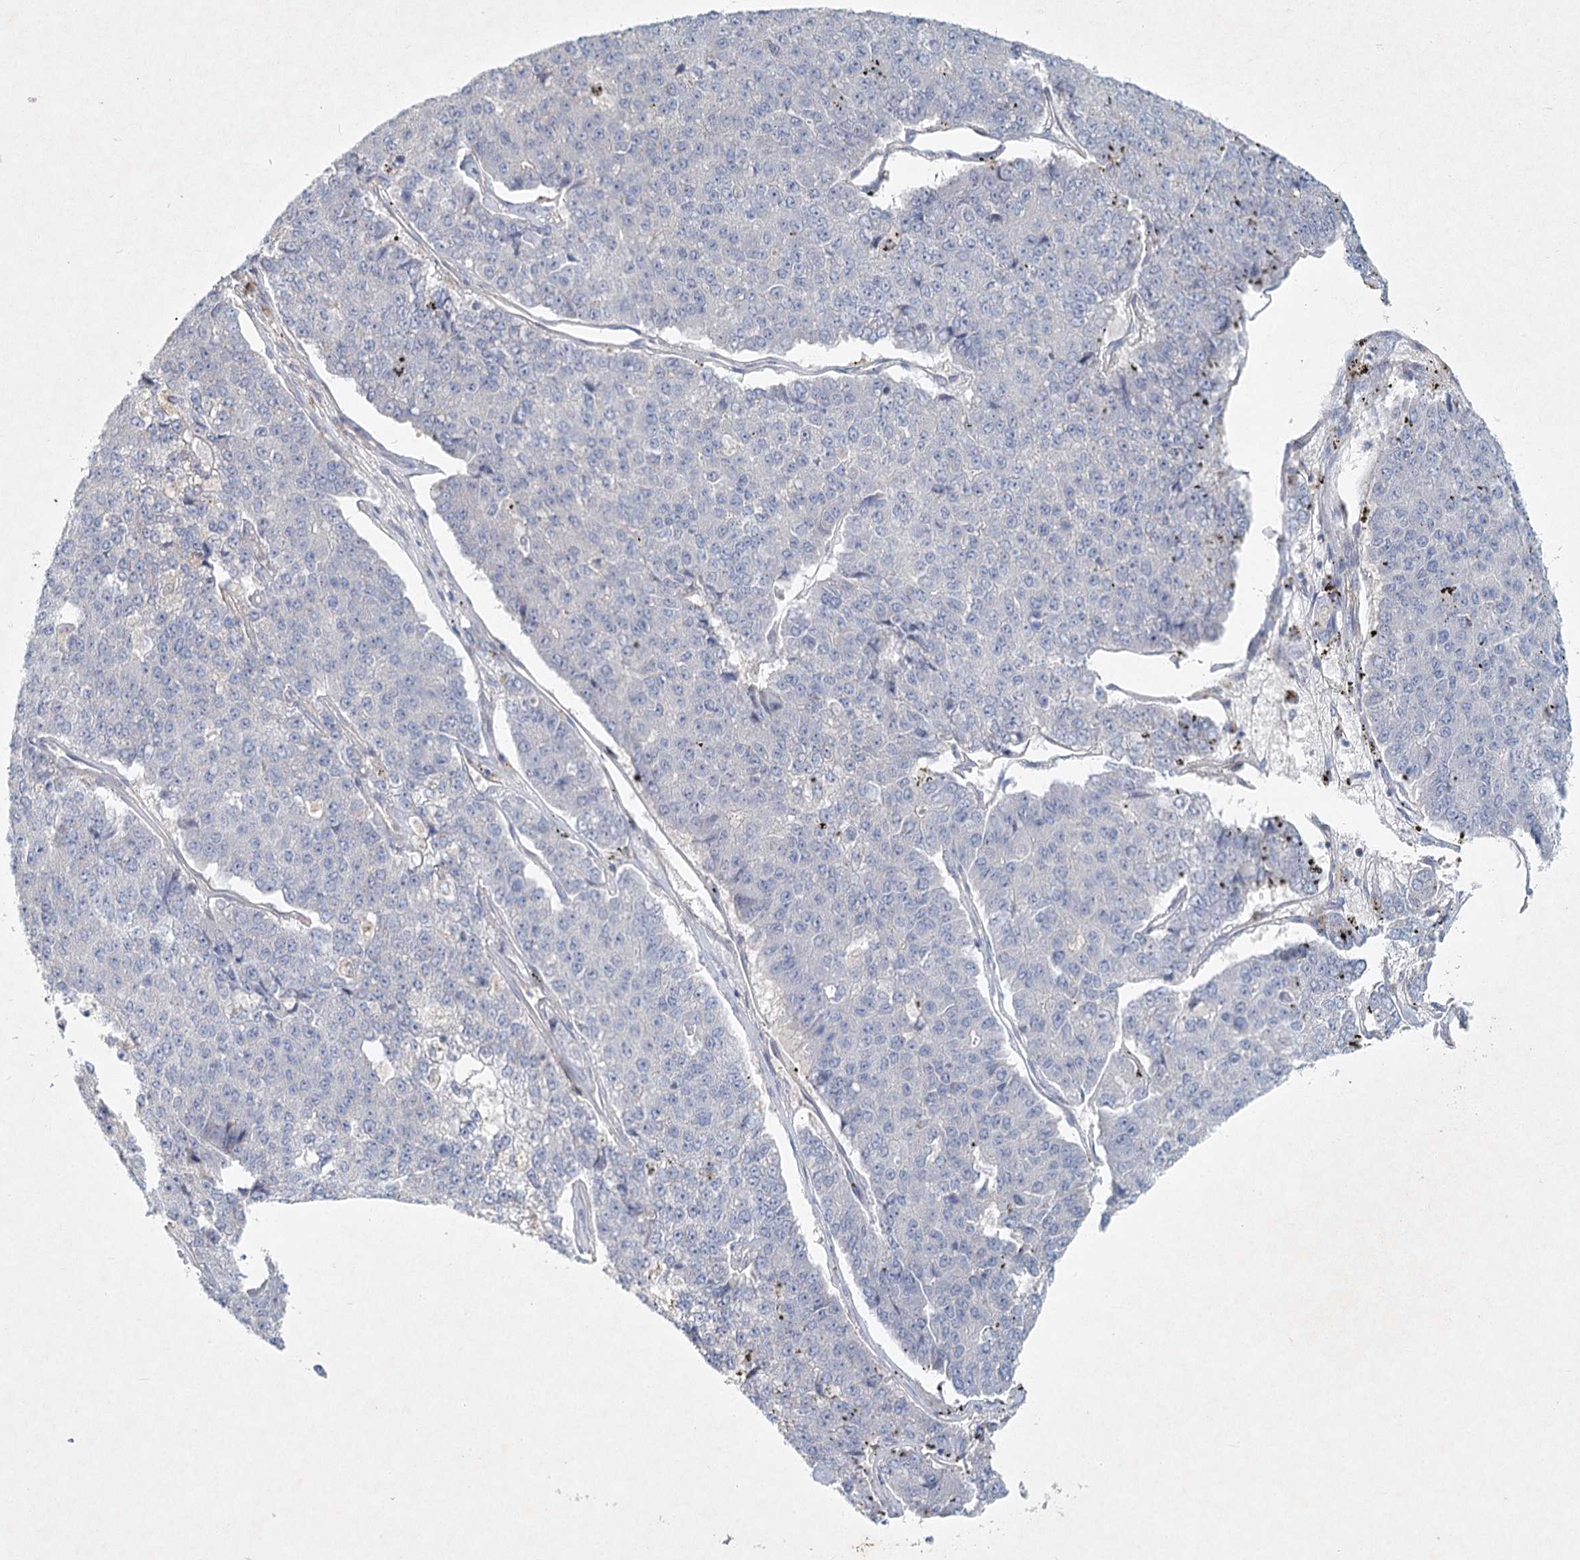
{"staining": {"intensity": "negative", "quantity": "none", "location": "none"}, "tissue": "pancreatic cancer", "cell_type": "Tumor cells", "image_type": "cancer", "snomed": [{"axis": "morphology", "description": "Adenocarcinoma, NOS"}, {"axis": "topography", "description": "Pancreas"}], "caption": "Human pancreatic adenocarcinoma stained for a protein using IHC reveals no staining in tumor cells.", "gene": "DNMBP", "patient": {"sex": "male", "age": 50}}